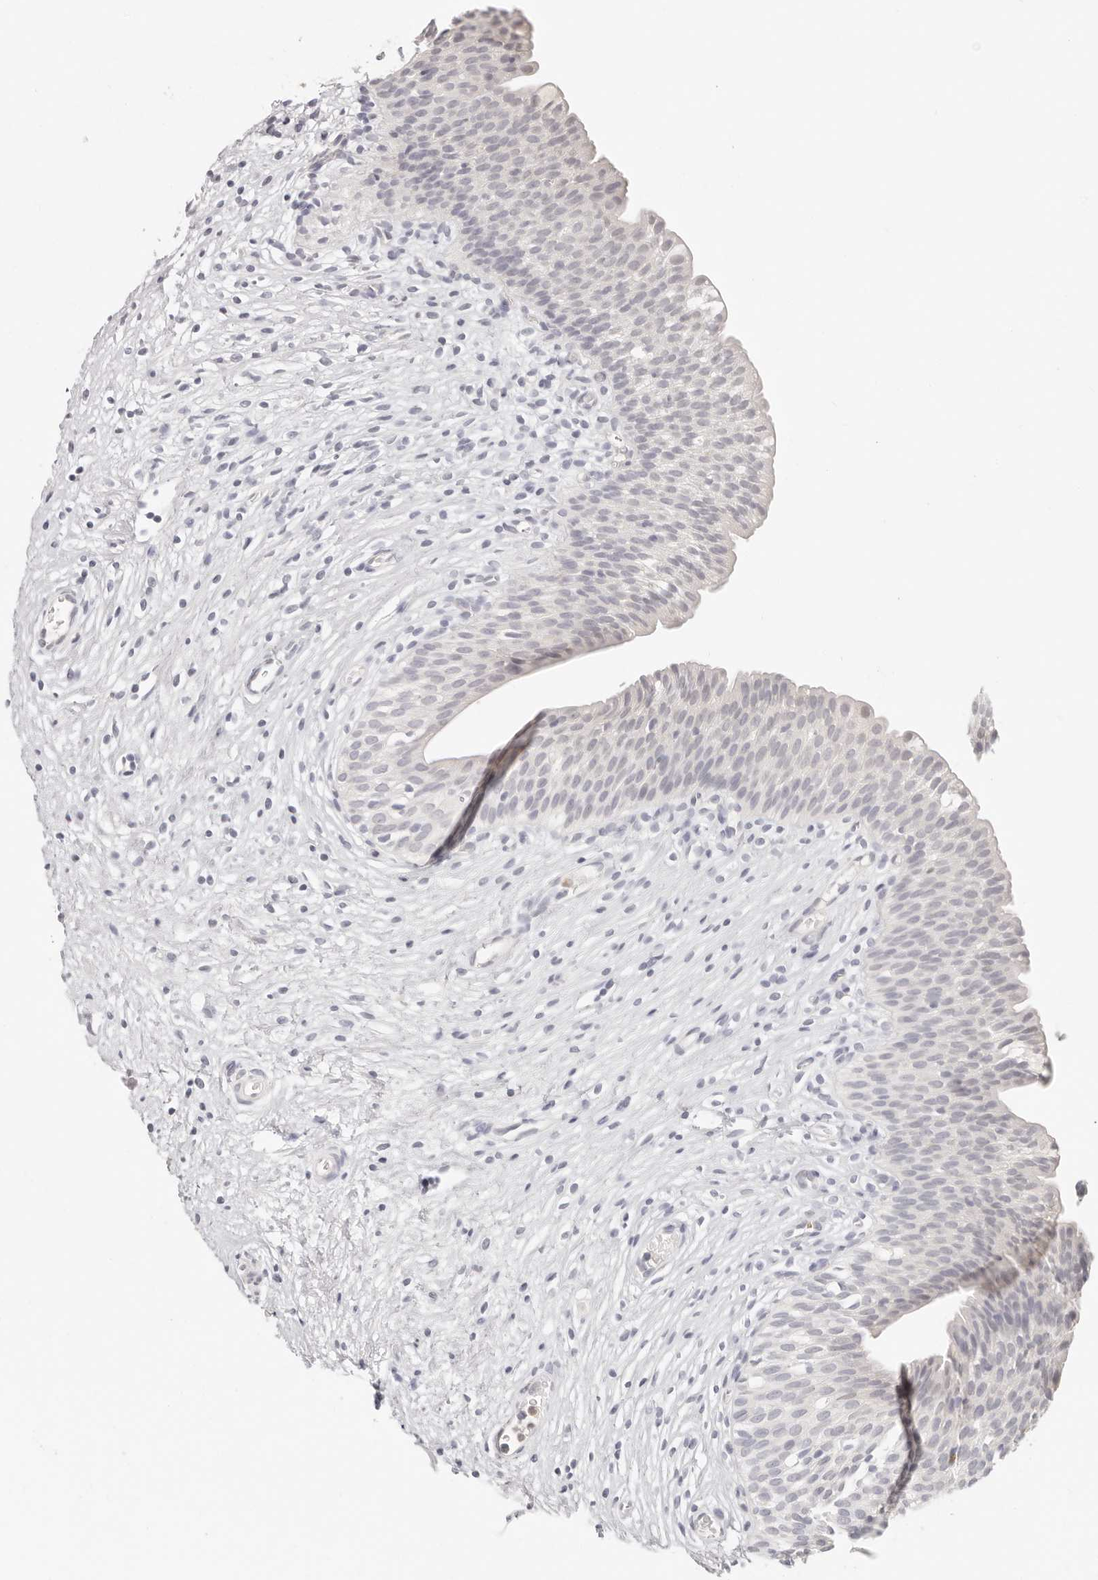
{"staining": {"intensity": "negative", "quantity": "none", "location": "none"}, "tissue": "urinary bladder", "cell_type": "Urothelial cells", "image_type": "normal", "snomed": [{"axis": "morphology", "description": "Normal tissue, NOS"}, {"axis": "topography", "description": "Urinary bladder"}], "caption": "IHC photomicrograph of unremarkable human urinary bladder stained for a protein (brown), which exhibits no positivity in urothelial cells.", "gene": "ASCL1", "patient": {"sex": "male", "age": 1}}